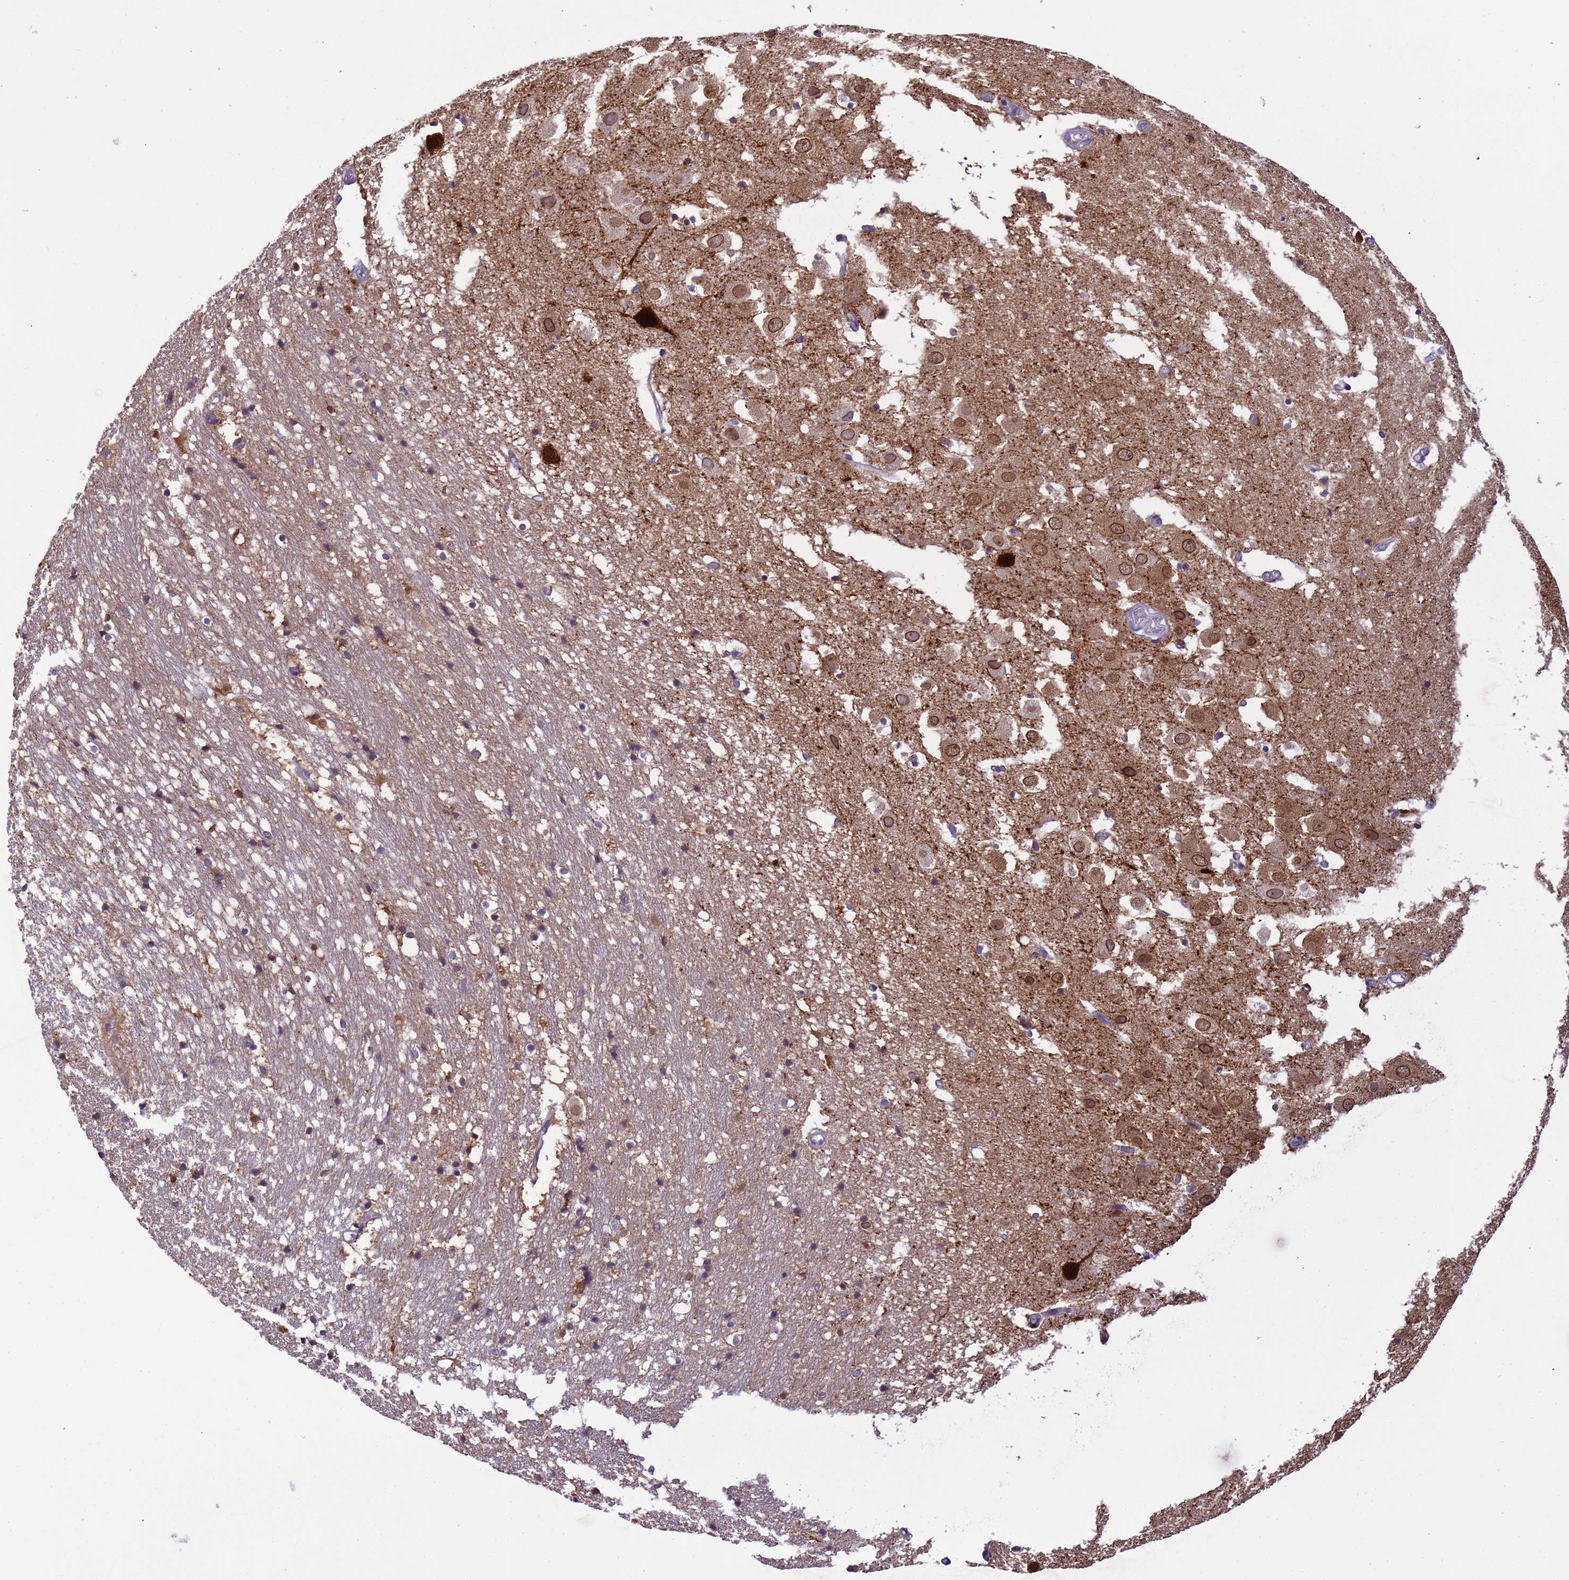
{"staining": {"intensity": "moderate", "quantity": "<25%", "location": "cytoplasmic/membranous"}, "tissue": "hippocampus", "cell_type": "Glial cells", "image_type": "normal", "snomed": [{"axis": "morphology", "description": "Normal tissue, NOS"}, {"axis": "topography", "description": "Hippocampus"}], "caption": "Immunohistochemistry of unremarkable hippocampus displays low levels of moderate cytoplasmic/membranous staining in about <25% of glial cells. (IHC, brightfield microscopy, high magnification).", "gene": "PLCXD3", "patient": {"sex": "female", "age": 52}}